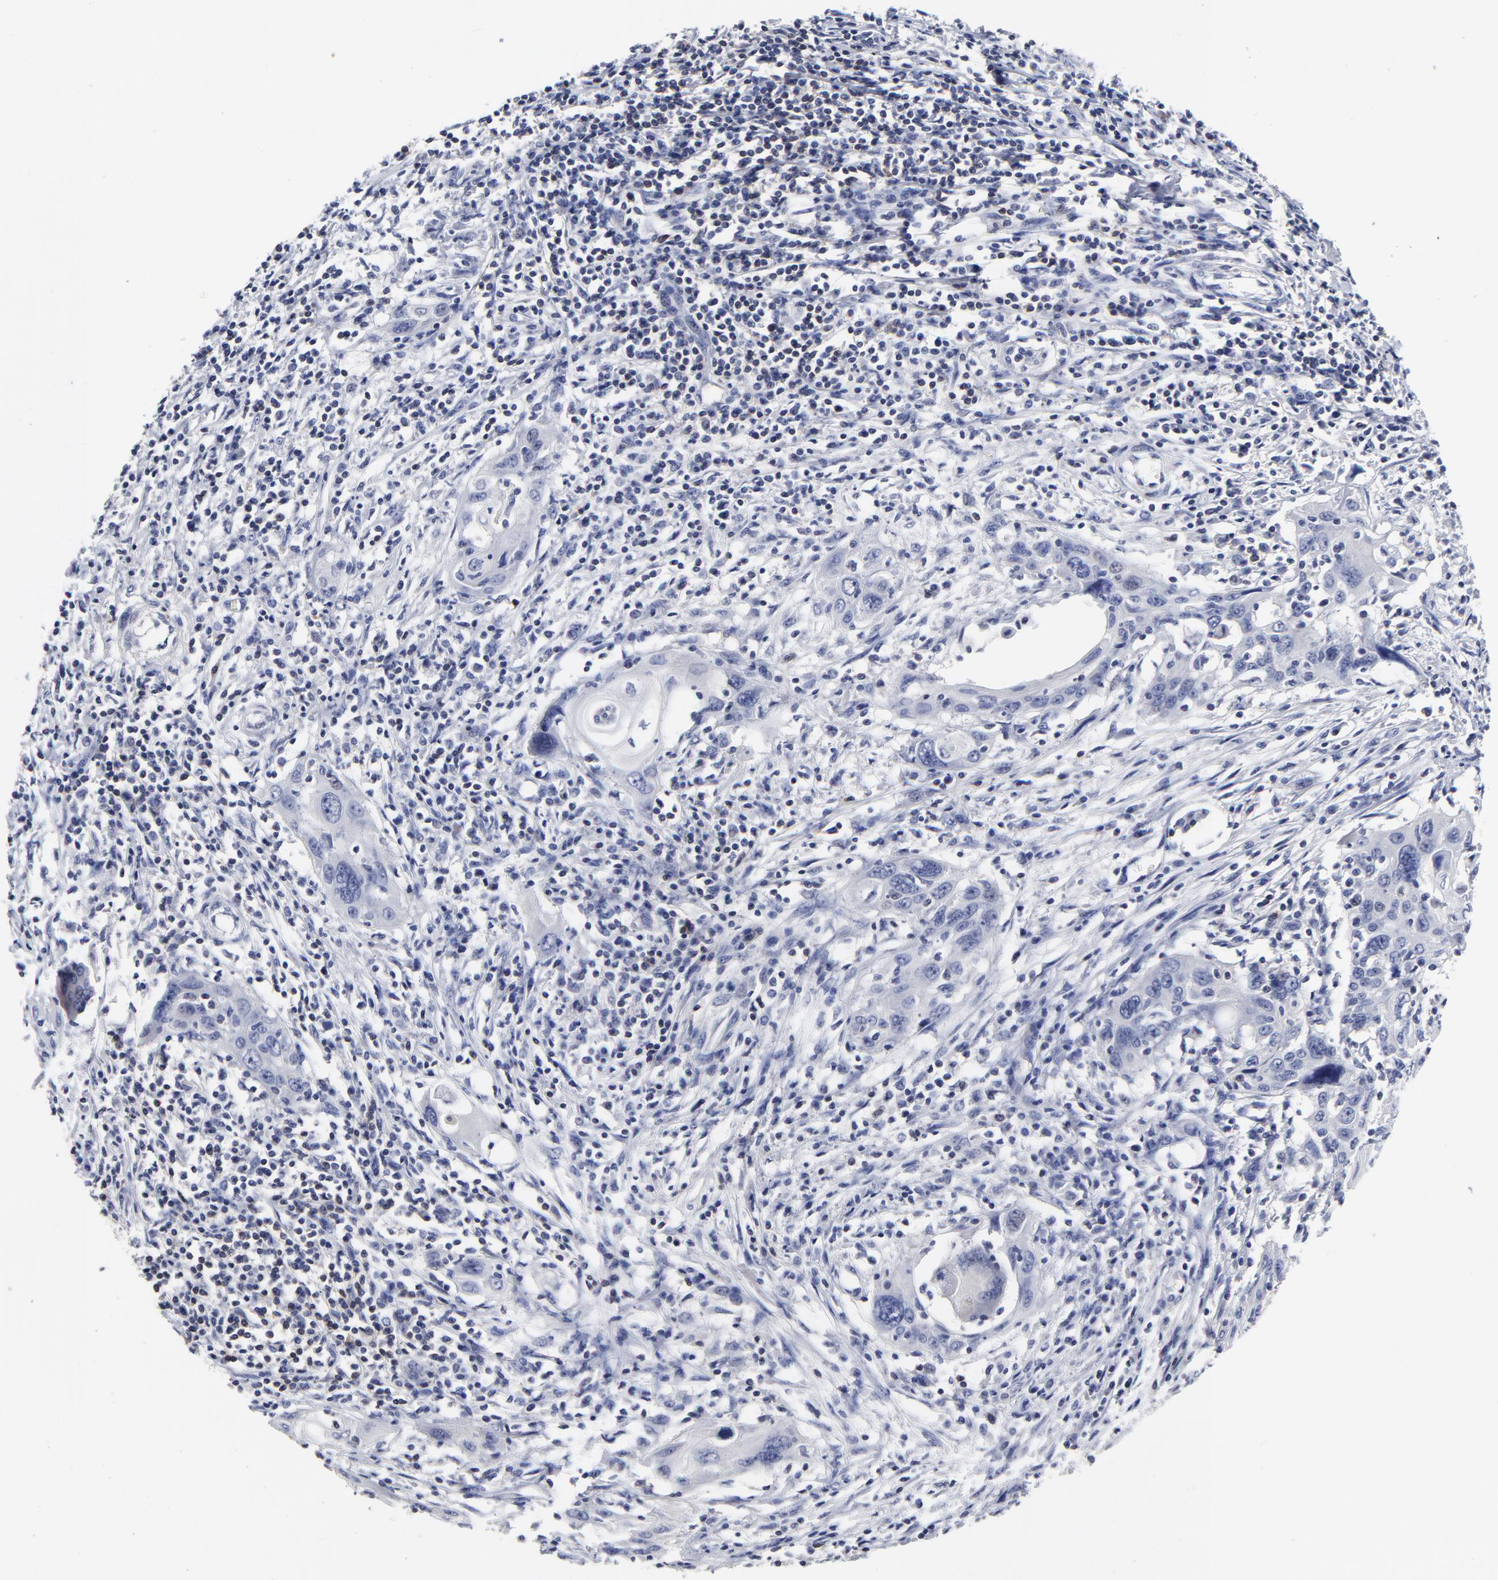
{"staining": {"intensity": "negative", "quantity": "none", "location": "none"}, "tissue": "cervical cancer", "cell_type": "Tumor cells", "image_type": "cancer", "snomed": [{"axis": "morphology", "description": "Squamous cell carcinoma, NOS"}, {"axis": "topography", "description": "Cervix"}], "caption": "High magnification brightfield microscopy of cervical squamous cell carcinoma stained with DAB (brown) and counterstained with hematoxylin (blue): tumor cells show no significant staining.", "gene": "TRAT1", "patient": {"sex": "female", "age": 54}}